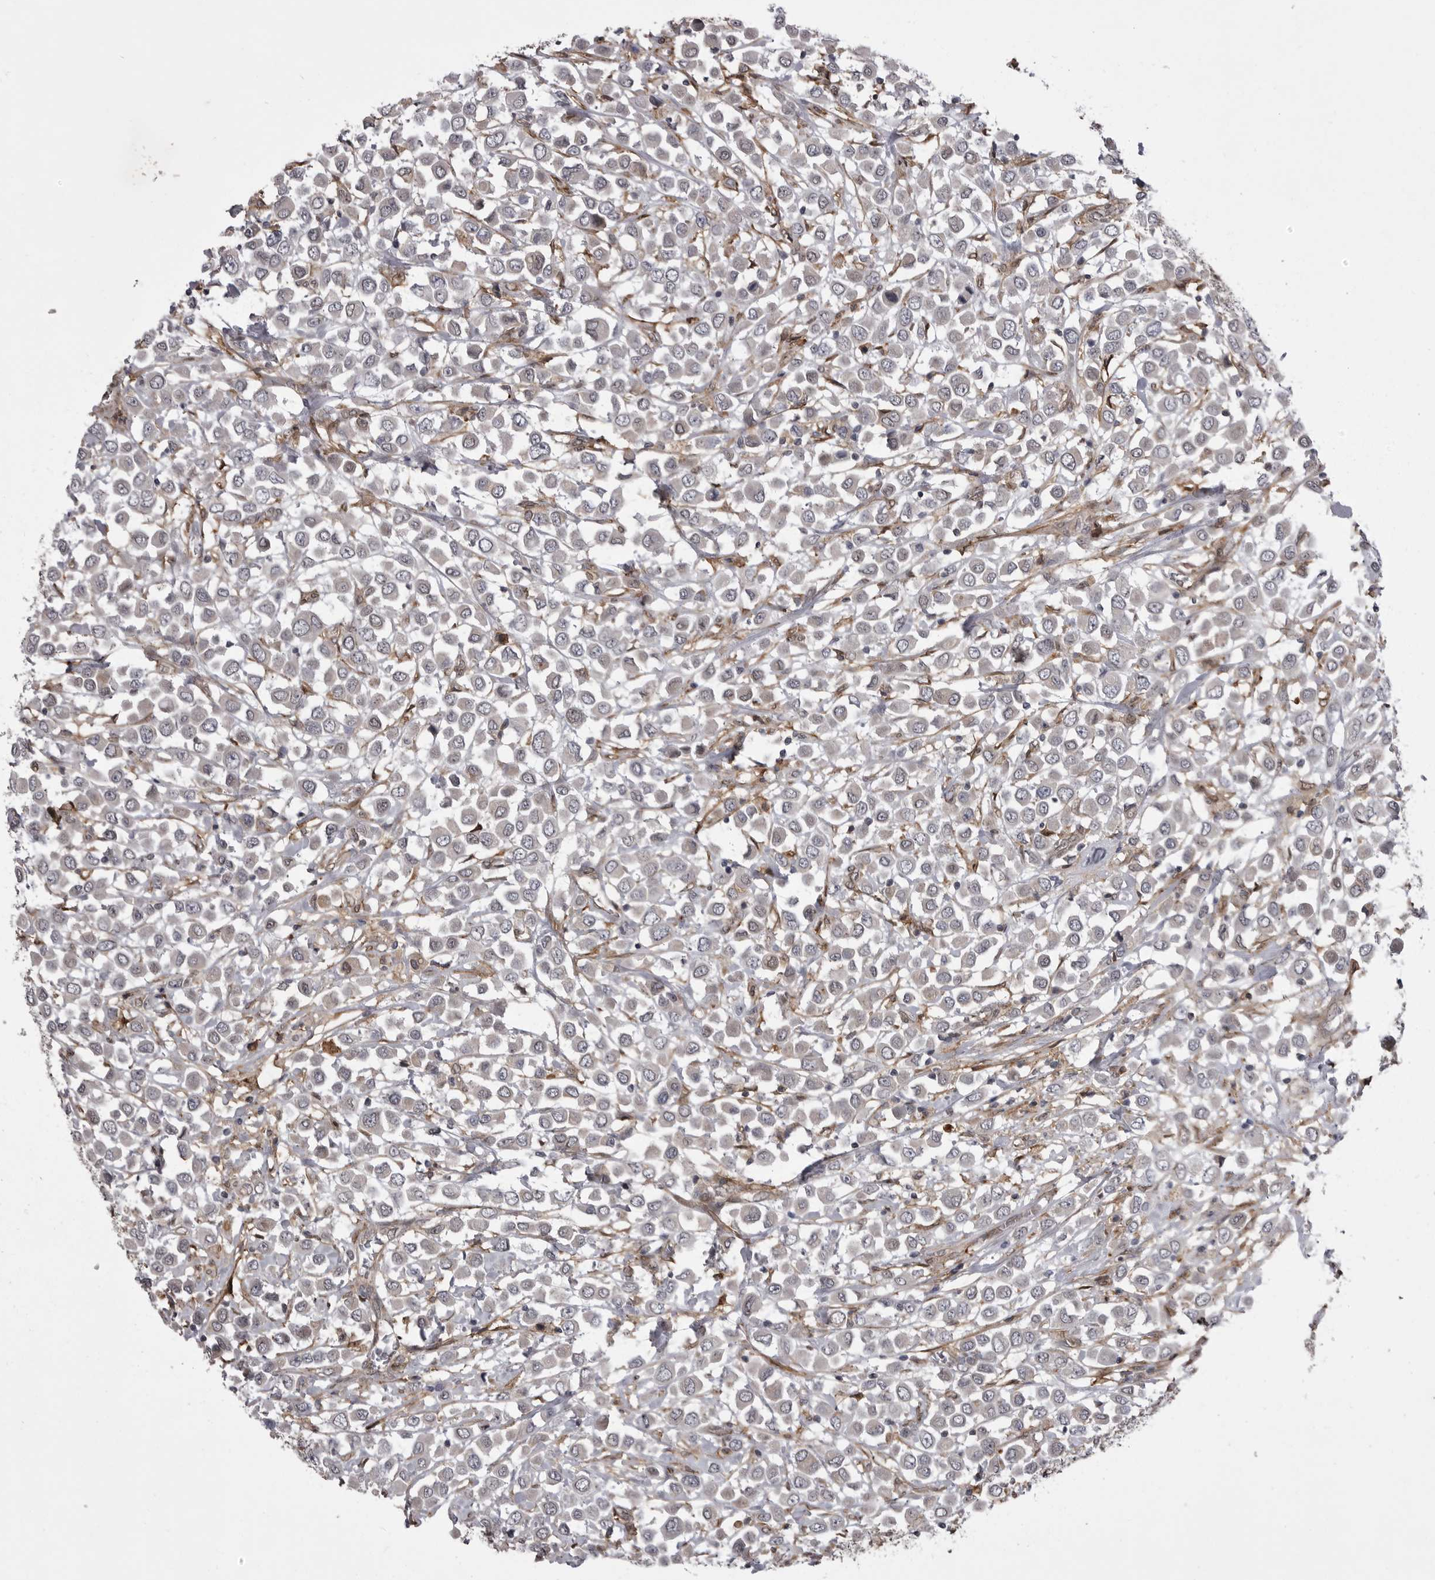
{"staining": {"intensity": "negative", "quantity": "none", "location": "none"}, "tissue": "breast cancer", "cell_type": "Tumor cells", "image_type": "cancer", "snomed": [{"axis": "morphology", "description": "Duct carcinoma"}, {"axis": "topography", "description": "Breast"}], "caption": "Histopathology image shows no protein expression in tumor cells of breast intraductal carcinoma tissue.", "gene": "ABL1", "patient": {"sex": "female", "age": 61}}